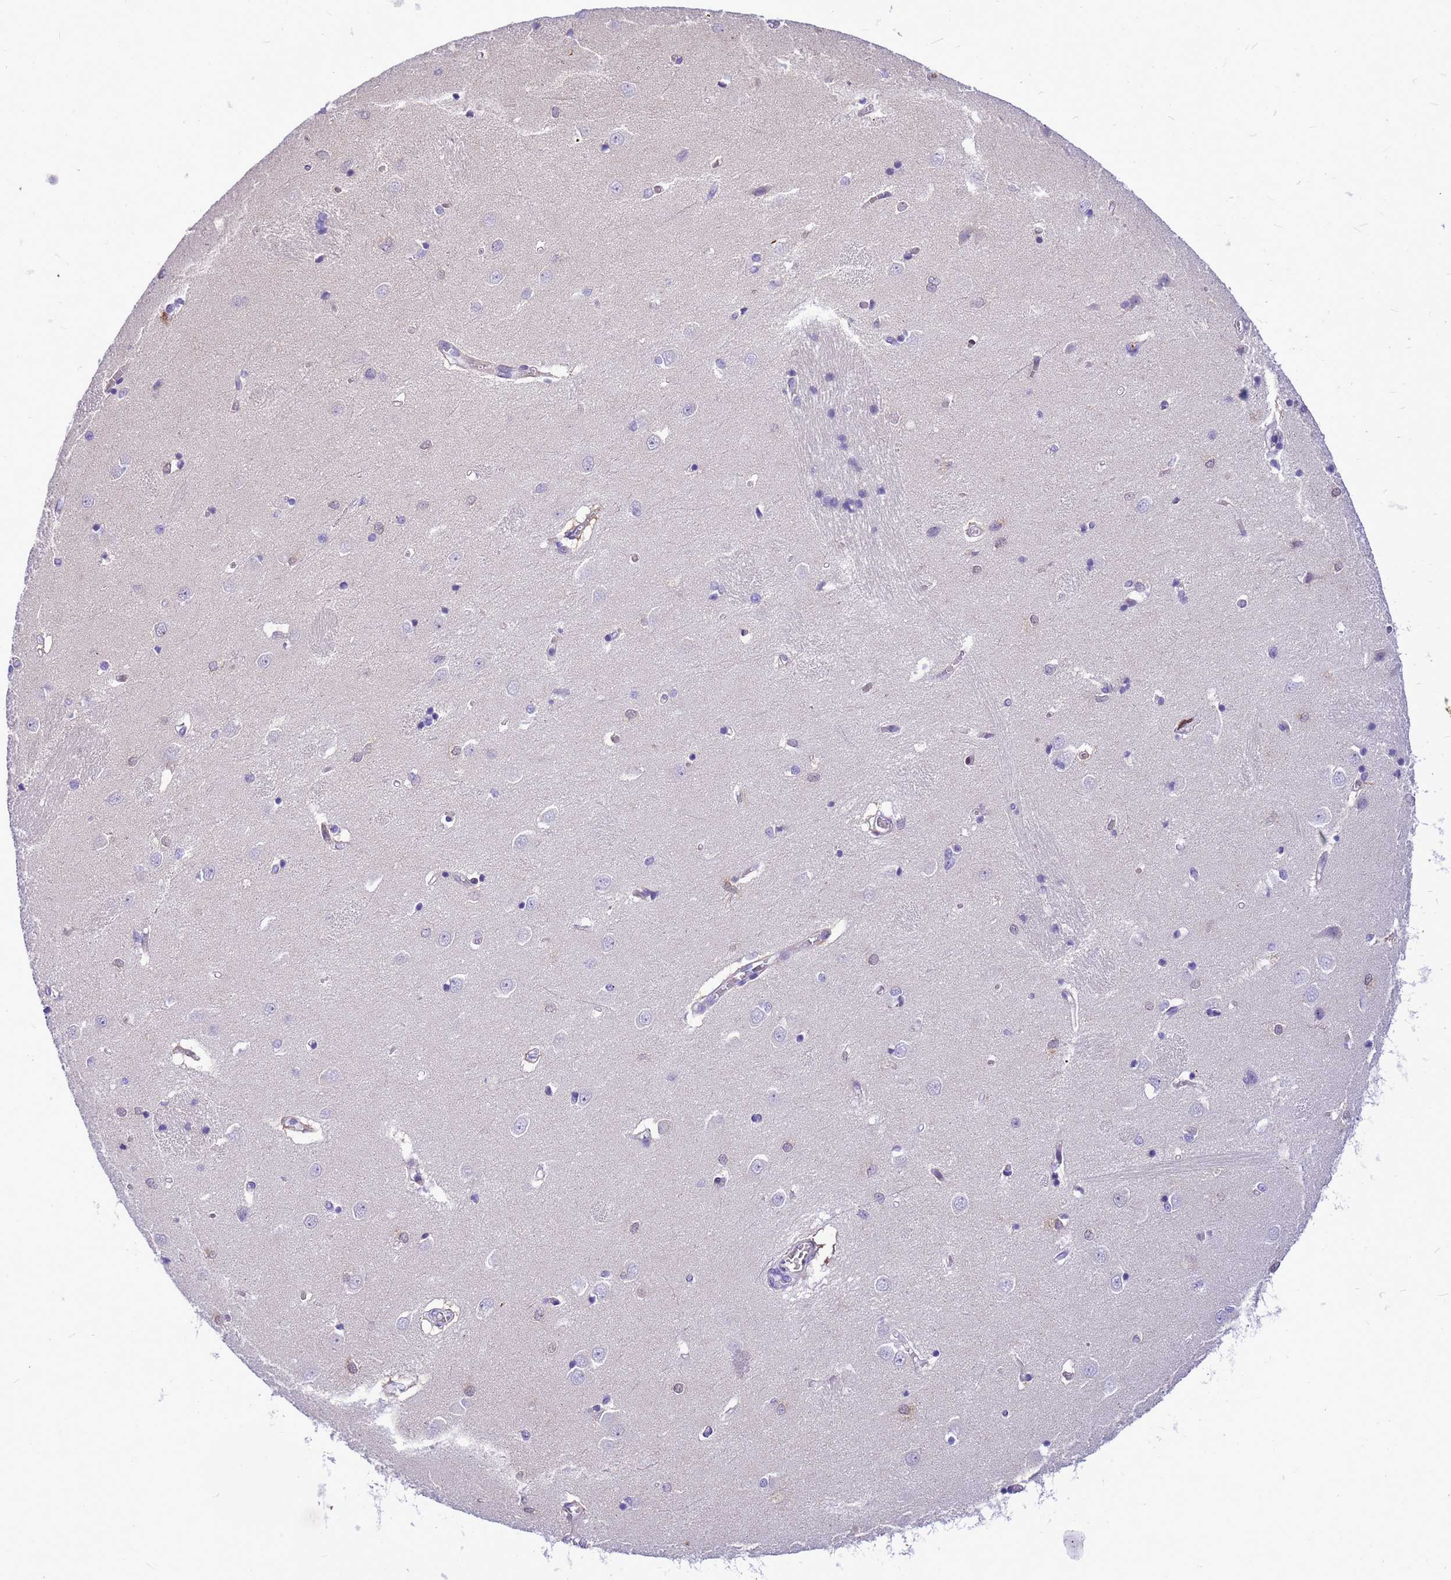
{"staining": {"intensity": "negative", "quantity": "none", "location": "none"}, "tissue": "caudate", "cell_type": "Glial cells", "image_type": "normal", "snomed": [{"axis": "morphology", "description": "Normal tissue, NOS"}, {"axis": "topography", "description": "Lateral ventricle wall"}], "caption": "Glial cells show no significant positivity in benign caudate.", "gene": "ADAMTS7", "patient": {"sex": "male", "age": 37}}